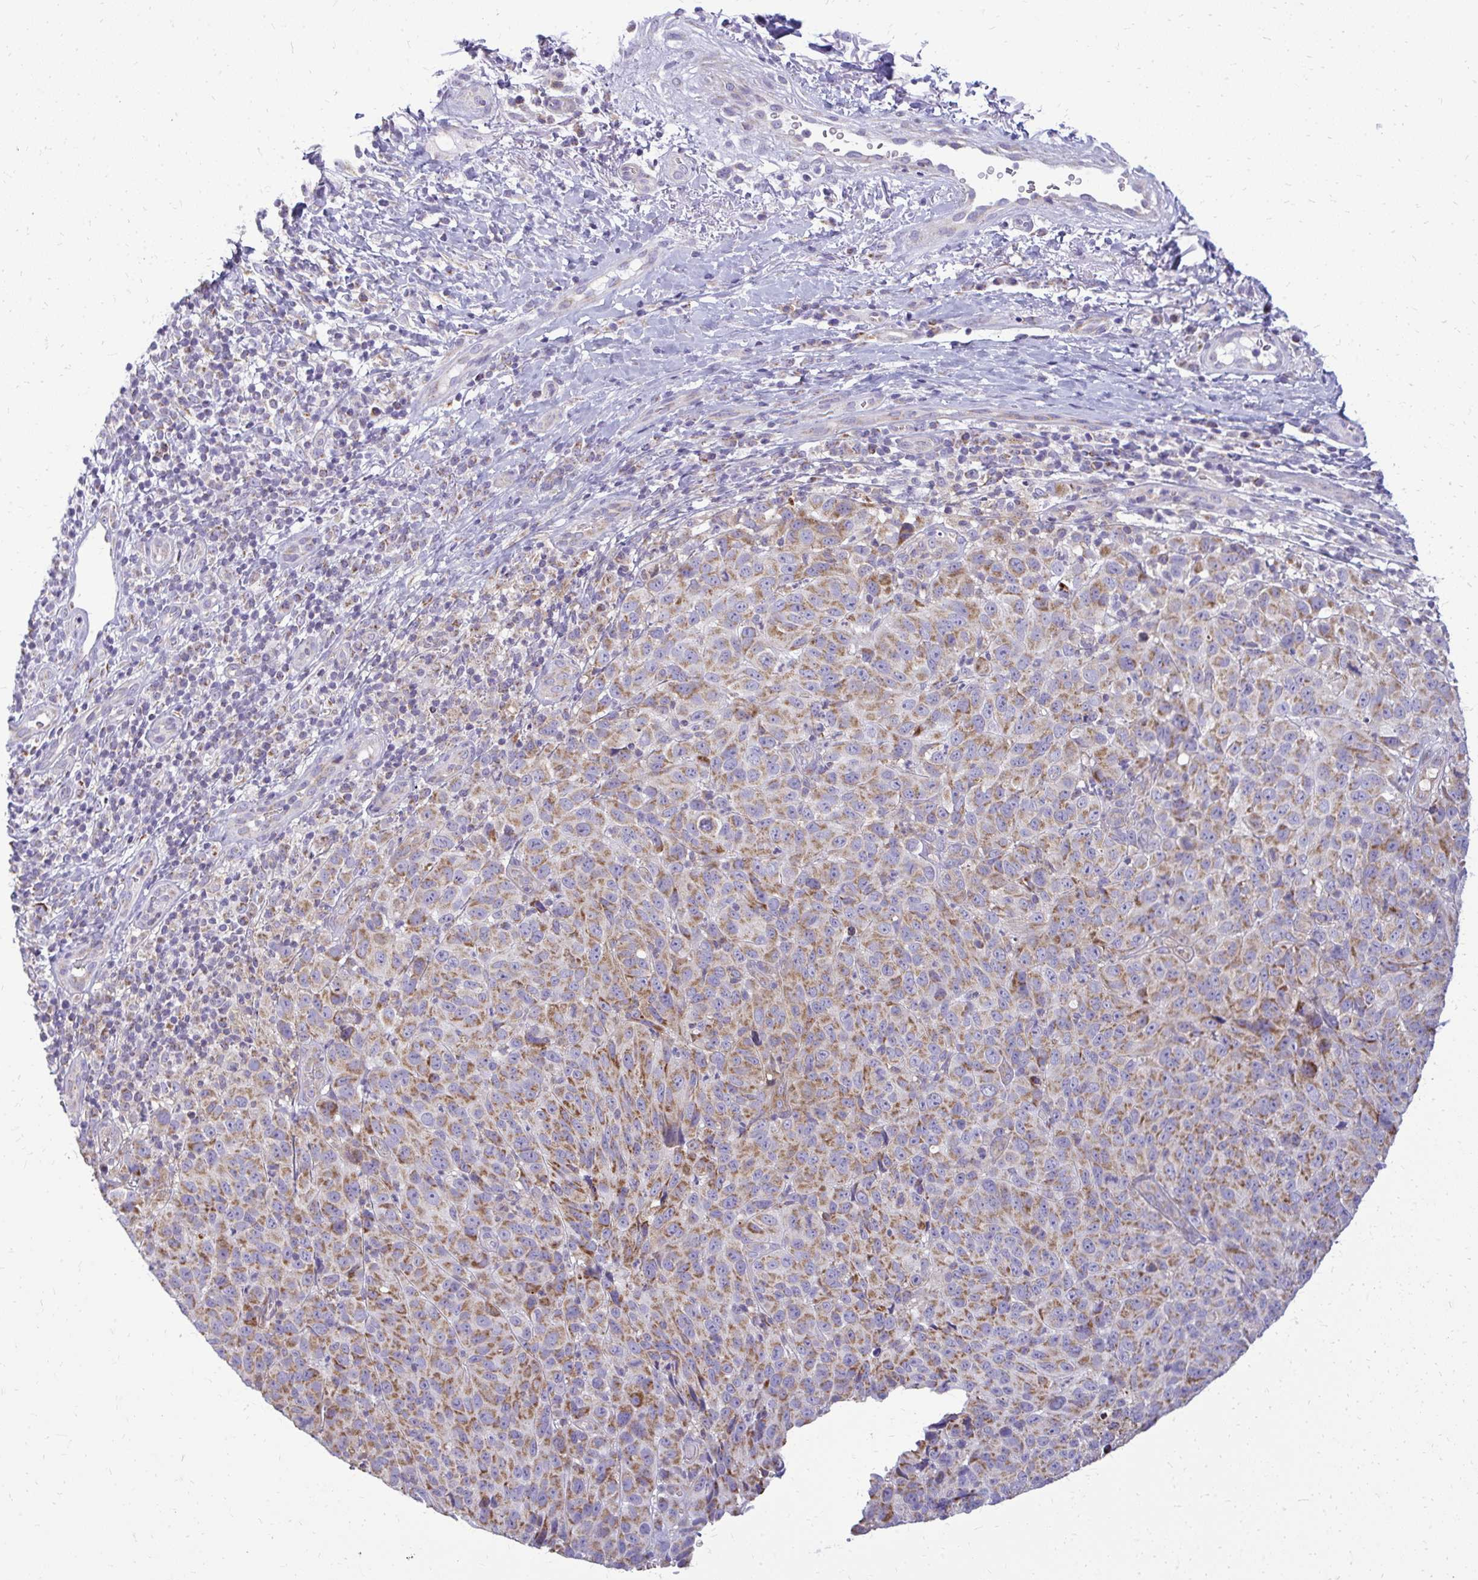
{"staining": {"intensity": "moderate", "quantity": ">75%", "location": "cytoplasmic/membranous"}, "tissue": "melanoma", "cell_type": "Tumor cells", "image_type": "cancer", "snomed": [{"axis": "morphology", "description": "Malignant melanoma, NOS"}, {"axis": "topography", "description": "Skin"}], "caption": "A brown stain shows moderate cytoplasmic/membranous expression of a protein in human malignant melanoma tumor cells.", "gene": "IFIT1", "patient": {"sex": "male", "age": 85}}